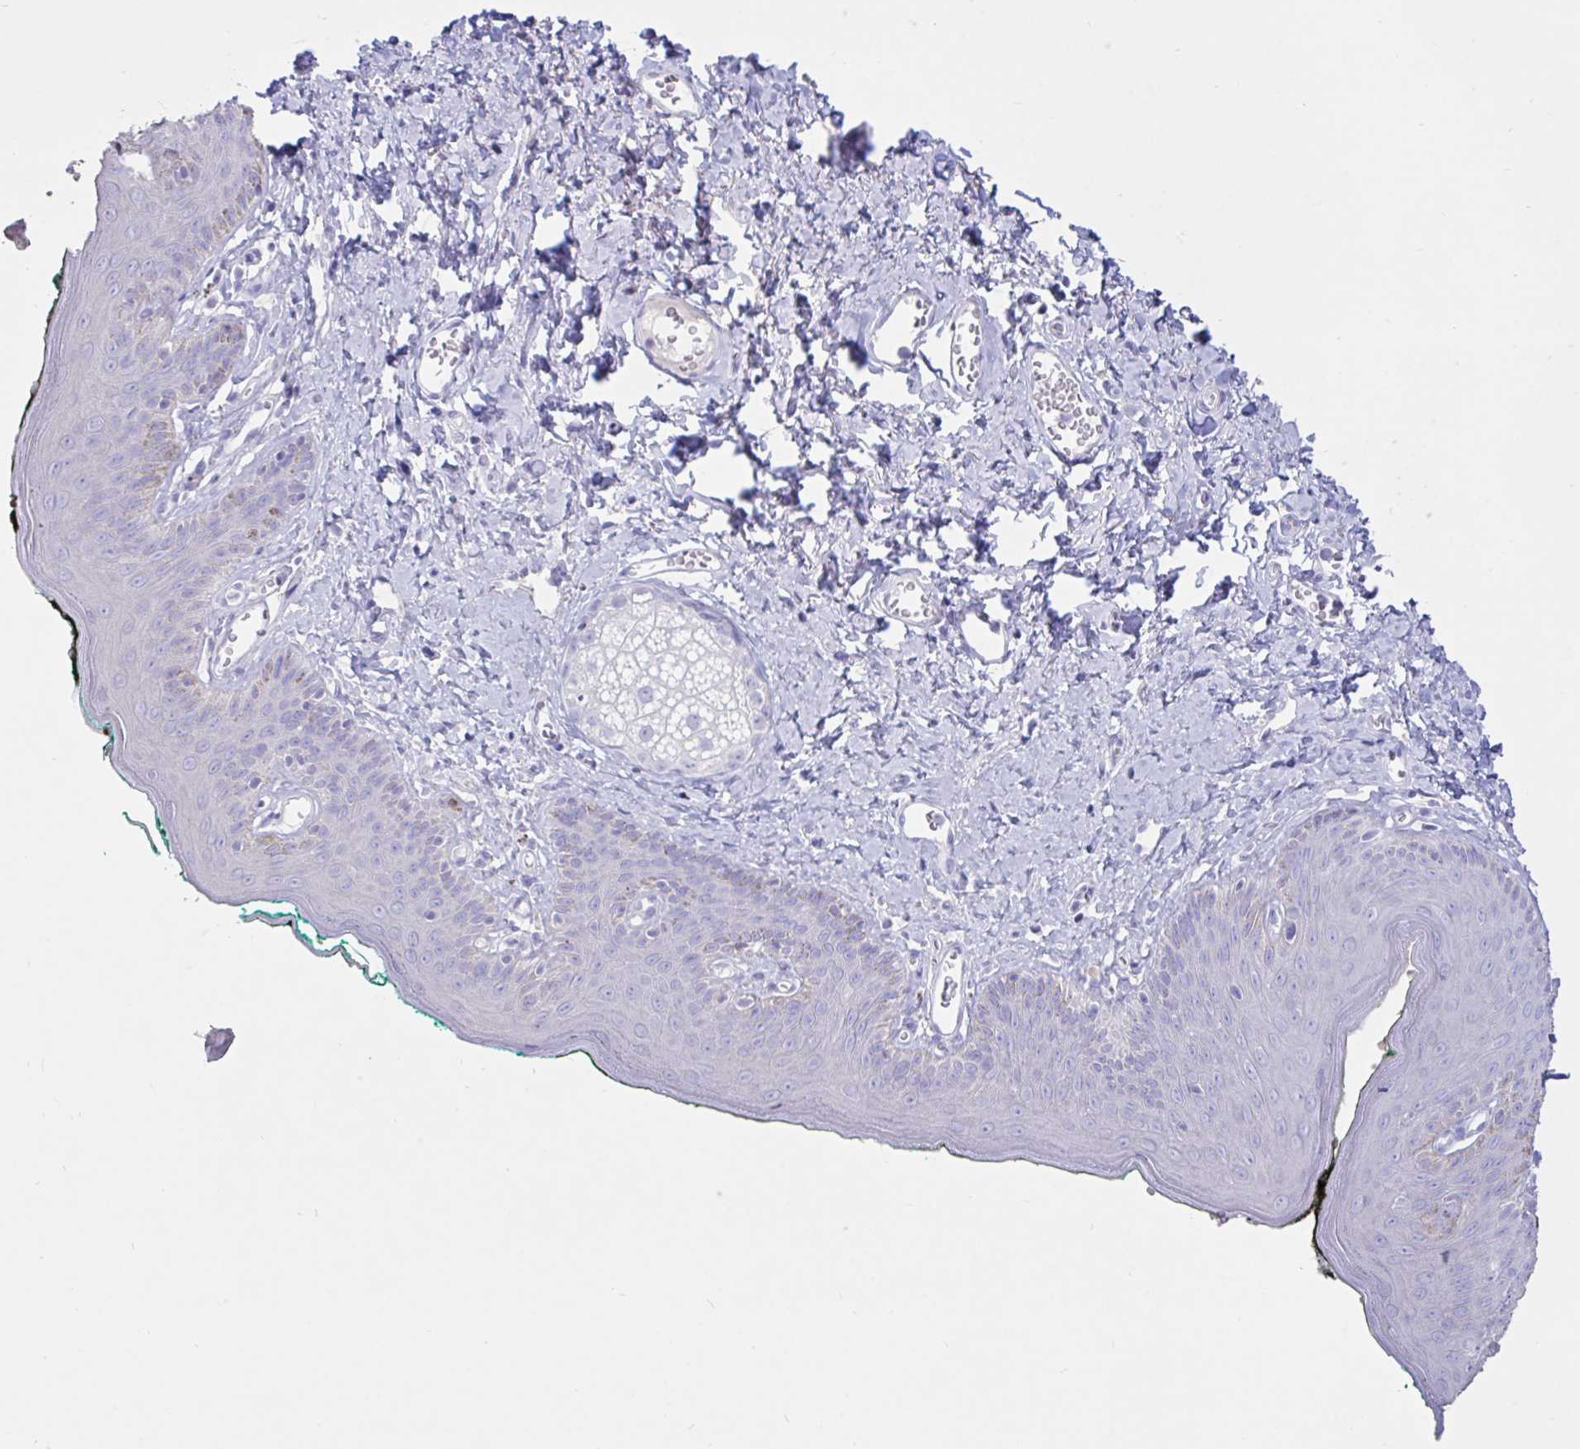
{"staining": {"intensity": "negative", "quantity": "none", "location": "none"}, "tissue": "skin", "cell_type": "Epidermal cells", "image_type": "normal", "snomed": [{"axis": "morphology", "description": "Normal tissue, NOS"}, {"axis": "topography", "description": "Vulva"}, {"axis": "topography", "description": "Peripheral nerve tissue"}], "caption": "There is no significant positivity in epidermal cells of skin. The staining is performed using DAB (3,3'-diaminobenzidine) brown chromogen with nuclei counter-stained in using hematoxylin.", "gene": "TNNC1", "patient": {"sex": "female", "age": 66}}